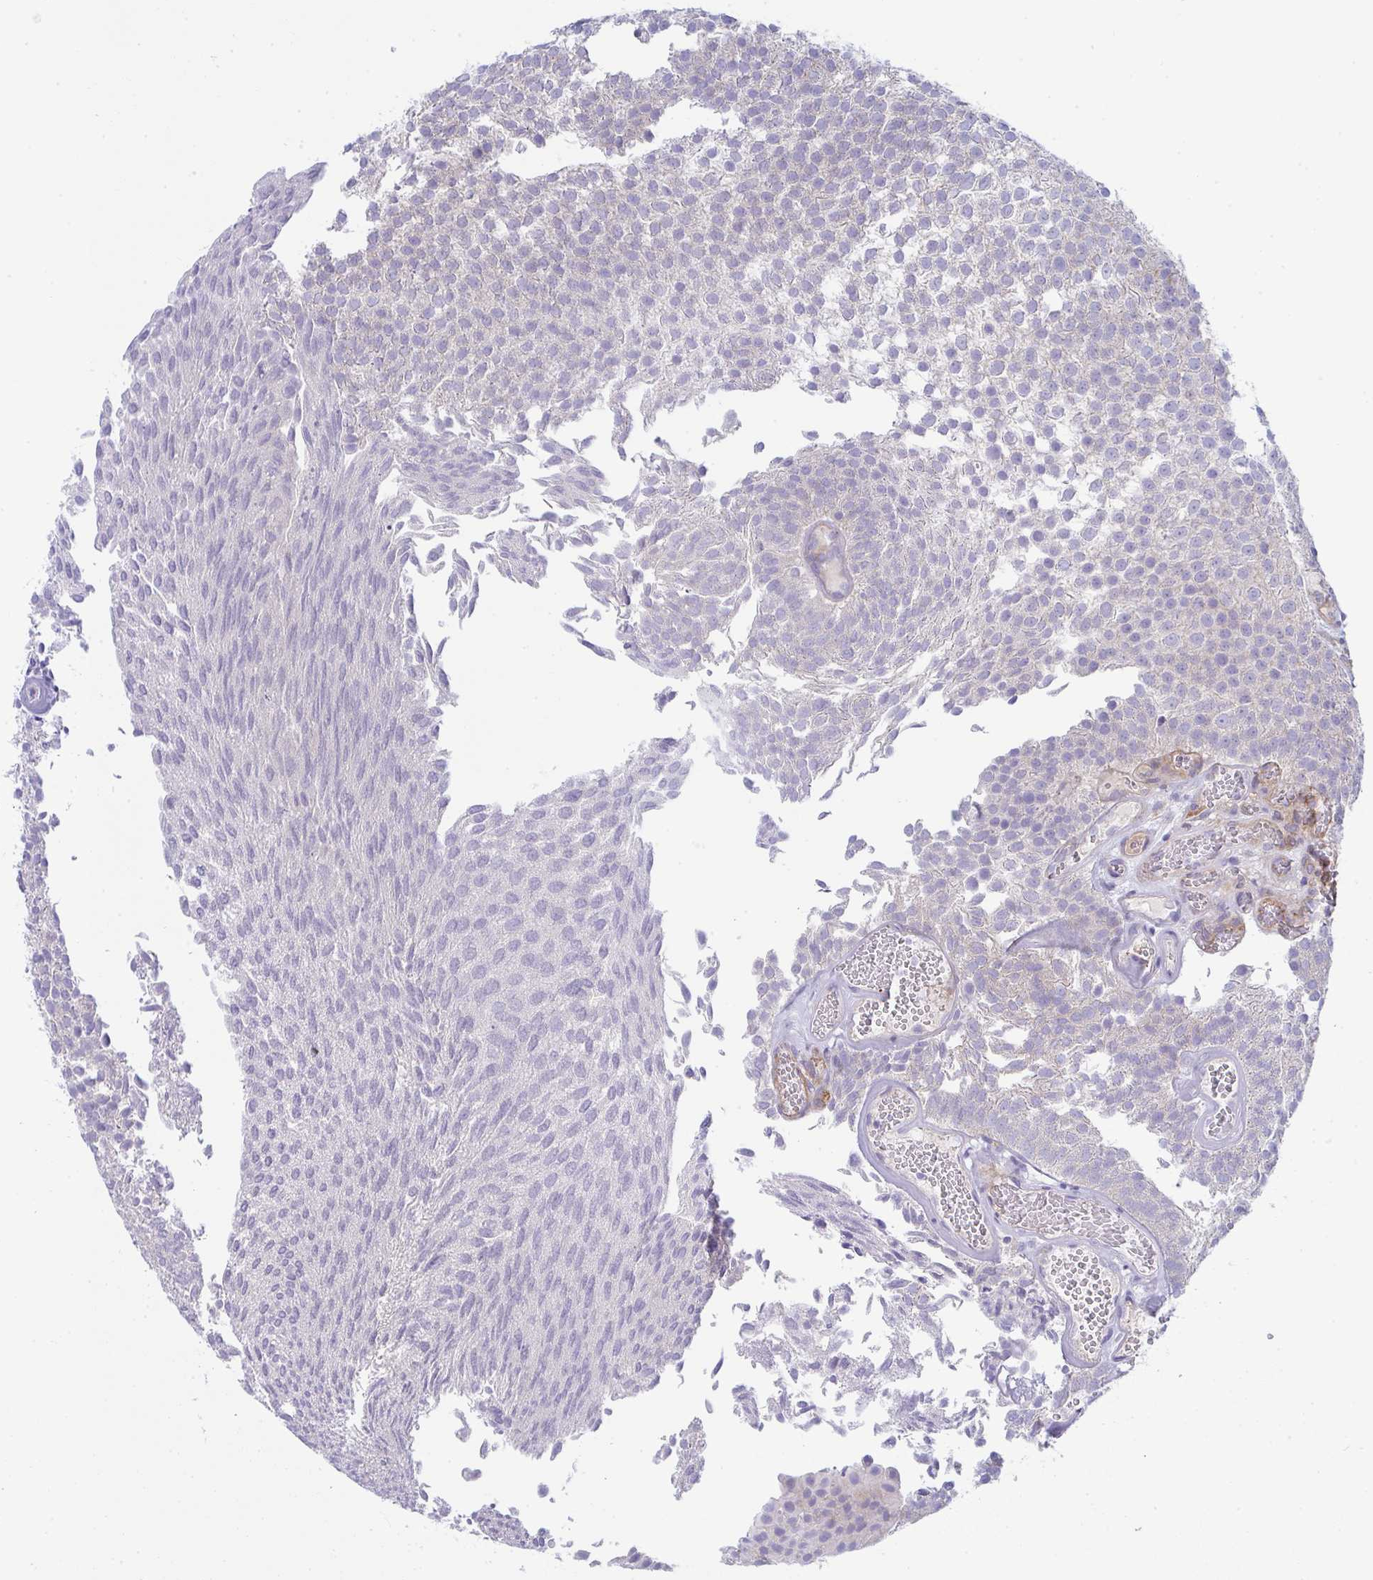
{"staining": {"intensity": "negative", "quantity": "none", "location": "none"}, "tissue": "urothelial cancer", "cell_type": "Tumor cells", "image_type": "cancer", "snomed": [{"axis": "morphology", "description": "Urothelial carcinoma, Low grade"}, {"axis": "topography", "description": "Urinary bladder"}], "caption": "The micrograph shows no staining of tumor cells in urothelial carcinoma (low-grade).", "gene": "GAB1", "patient": {"sex": "male", "age": 82}}